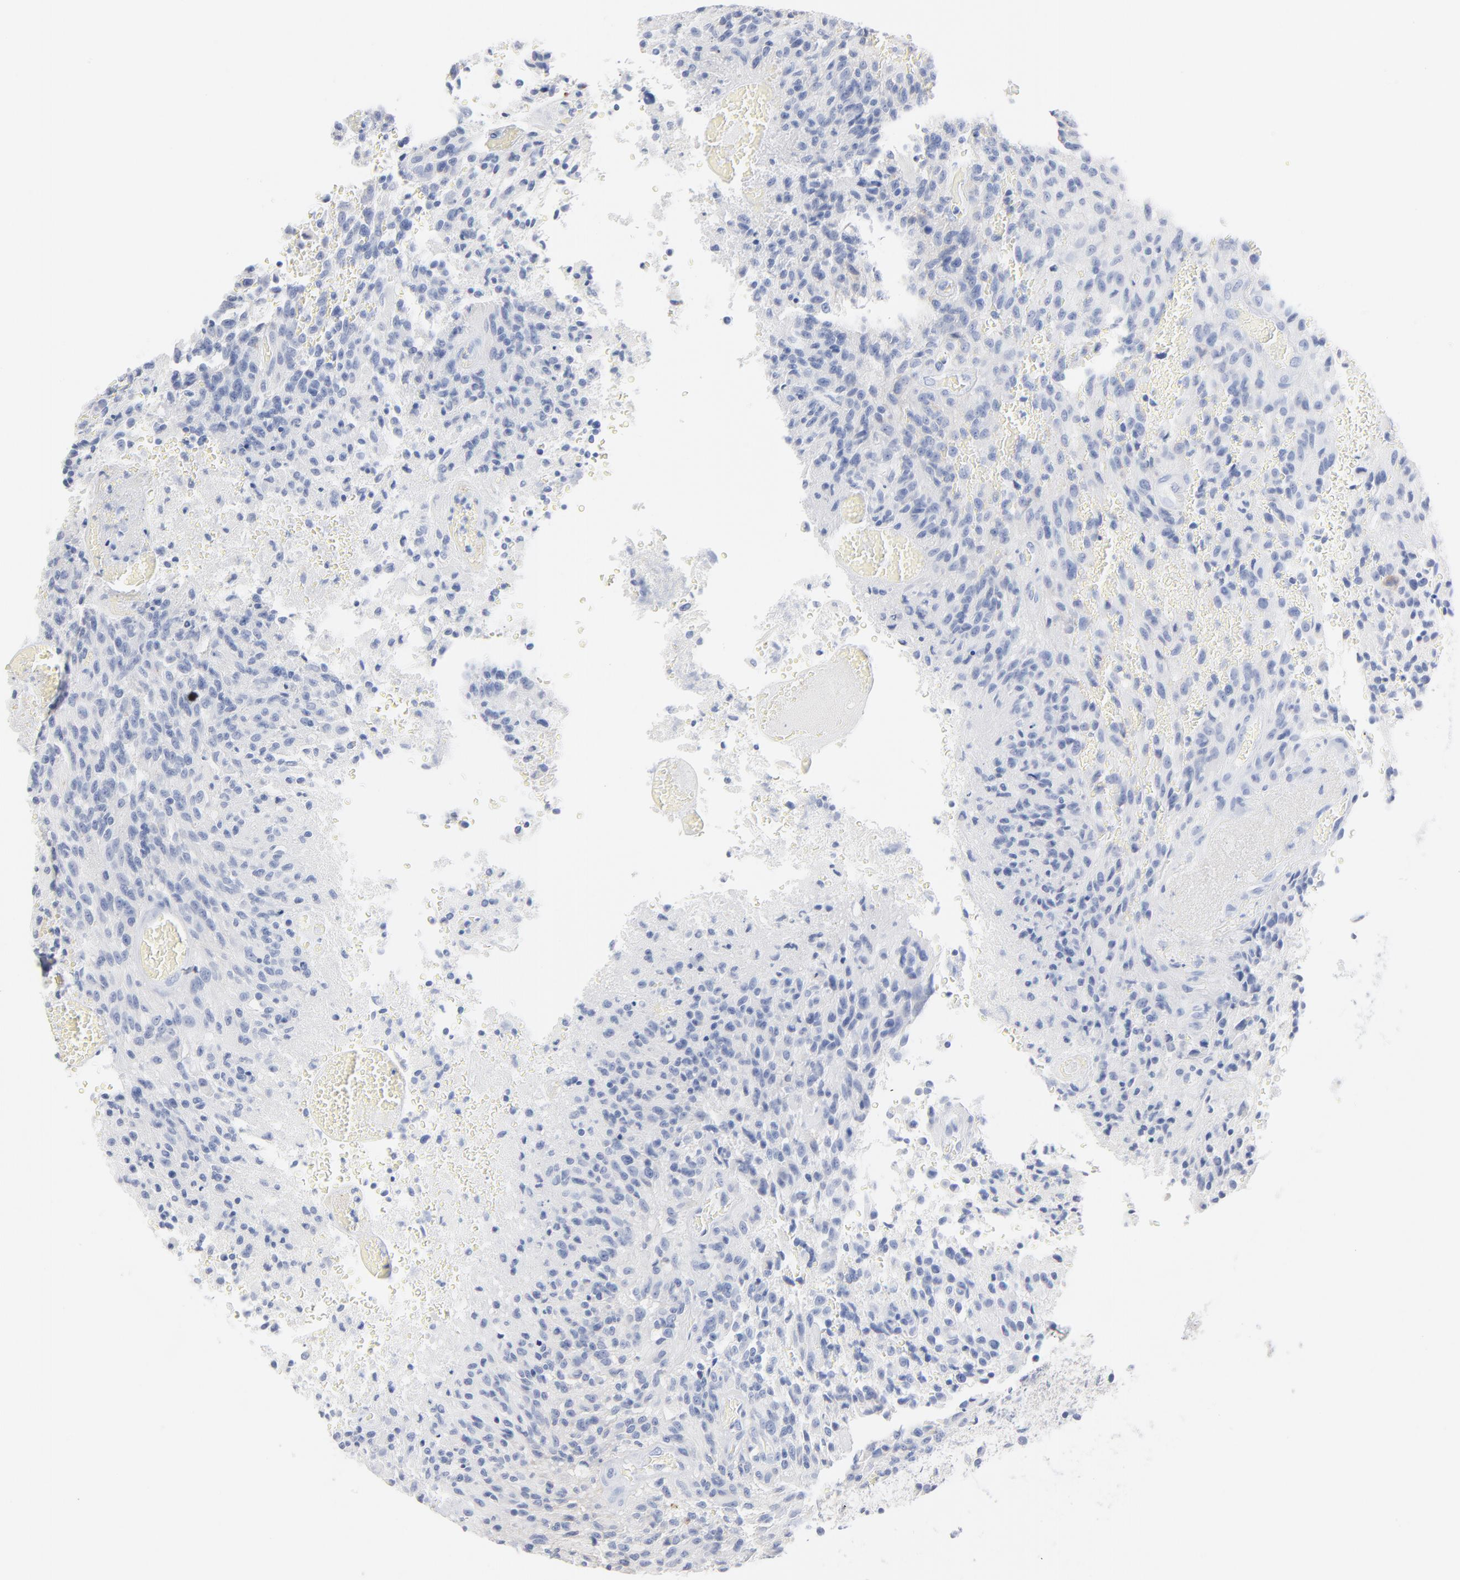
{"staining": {"intensity": "negative", "quantity": "none", "location": "none"}, "tissue": "glioma", "cell_type": "Tumor cells", "image_type": "cancer", "snomed": [{"axis": "morphology", "description": "Normal tissue, NOS"}, {"axis": "morphology", "description": "Glioma, malignant, High grade"}, {"axis": "topography", "description": "Cerebral cortex"}], "caption": "DAB (3,3'-diaminobenzidine) immunohistochemical staining of glioma displays no significant staining in tumor cells.", "gene": "AGTR1", "patient": {"sex": "male", "age": 56}}